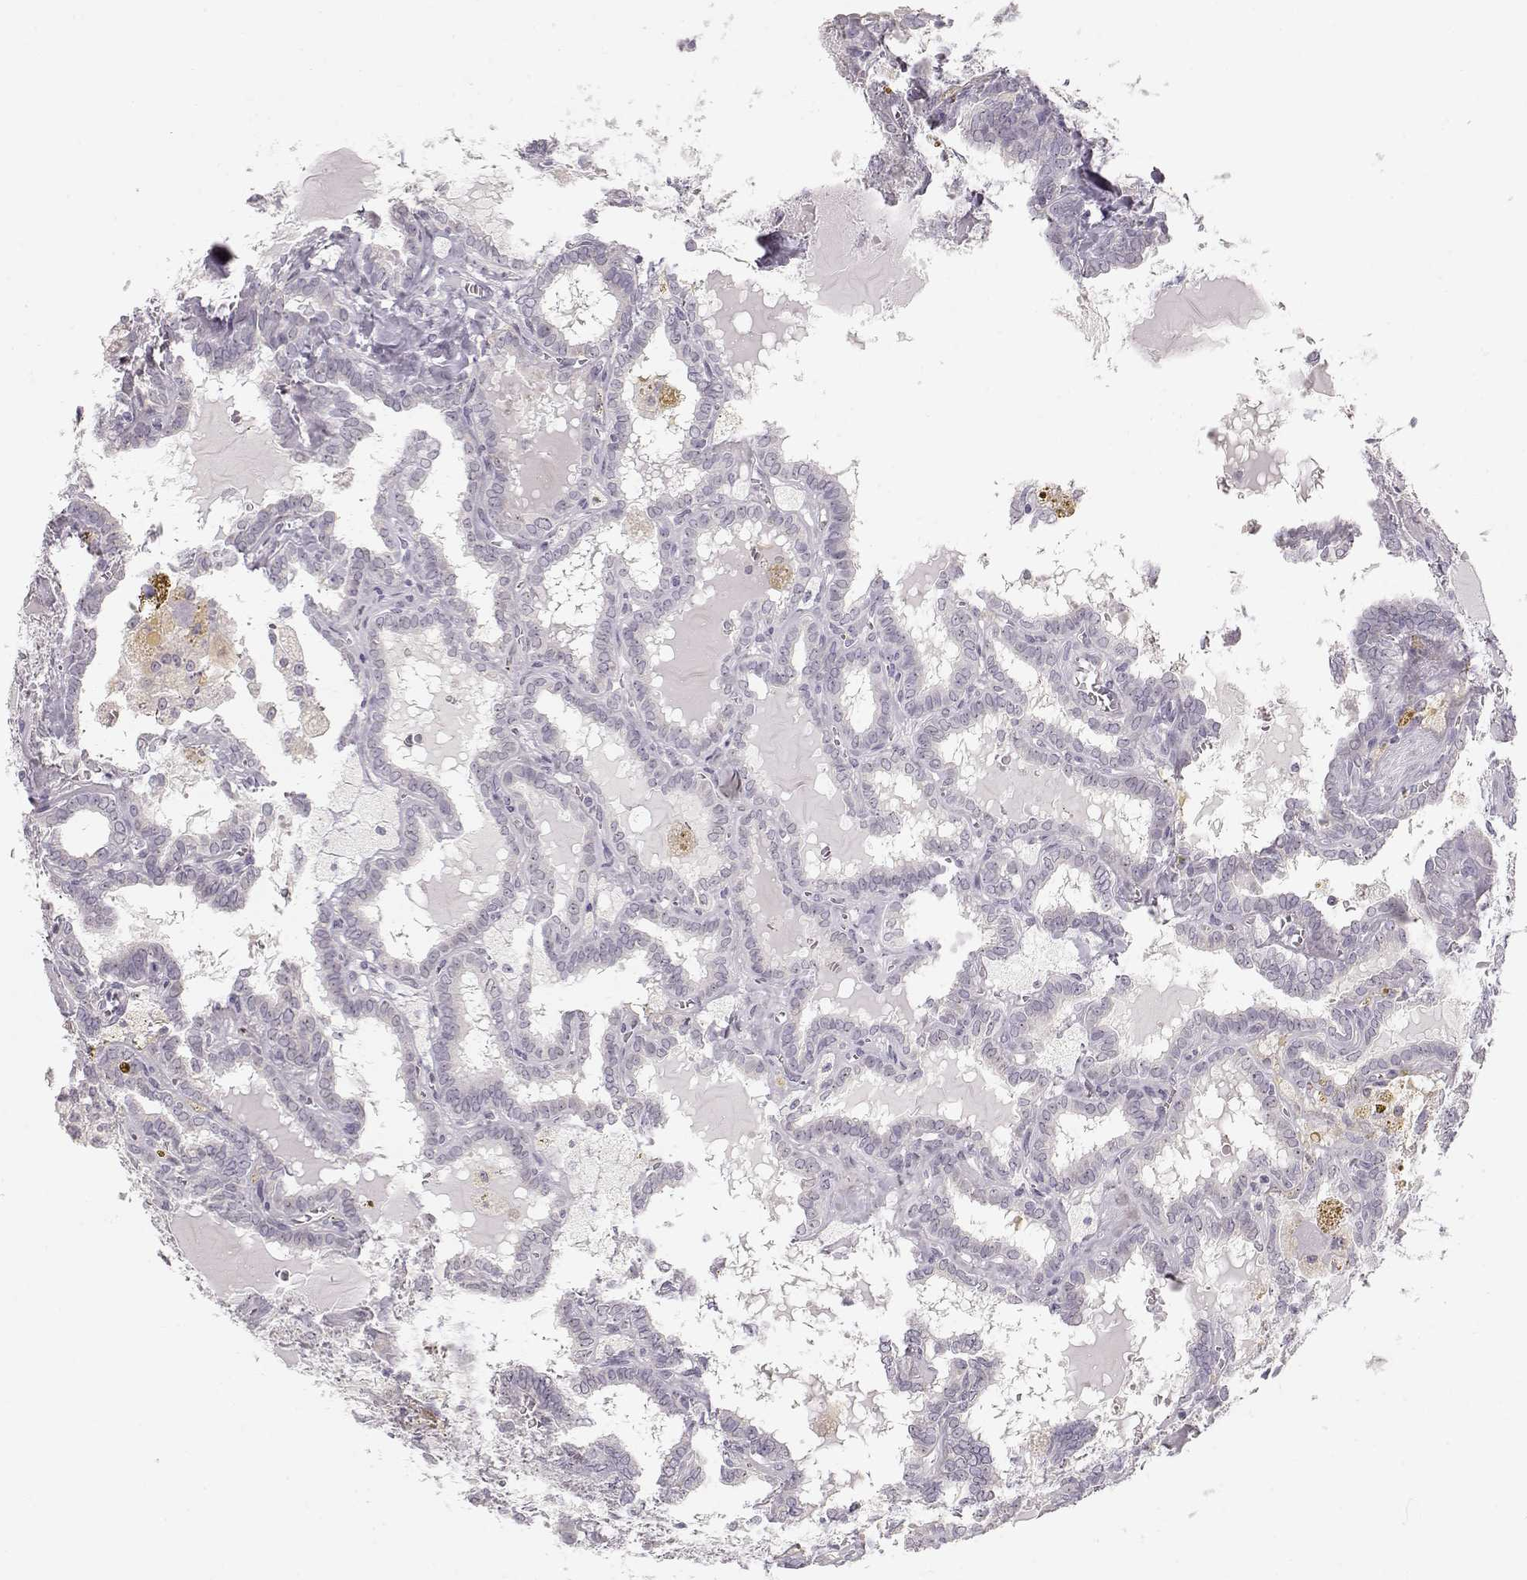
{"staining": {"intensity": "negative", "quantity": "none", "location": "none"}, "tissue": "thyroid cancer", "cell_type": "Tumor cells", "image_type": "cancer", "snomed": [{"axis": "morphology", "description": "Papillary adenocarcinoma, NOS"}, {"axis": "topography", "description": "Thyroid gland"}], "caption": "Tumor cells are negative for protein expression in human thyroid papillary adenocarcinoma. Nuclei are stained in blue.", "gene": "FAM205A", "patient": {"sex": "female", "age": 39}}